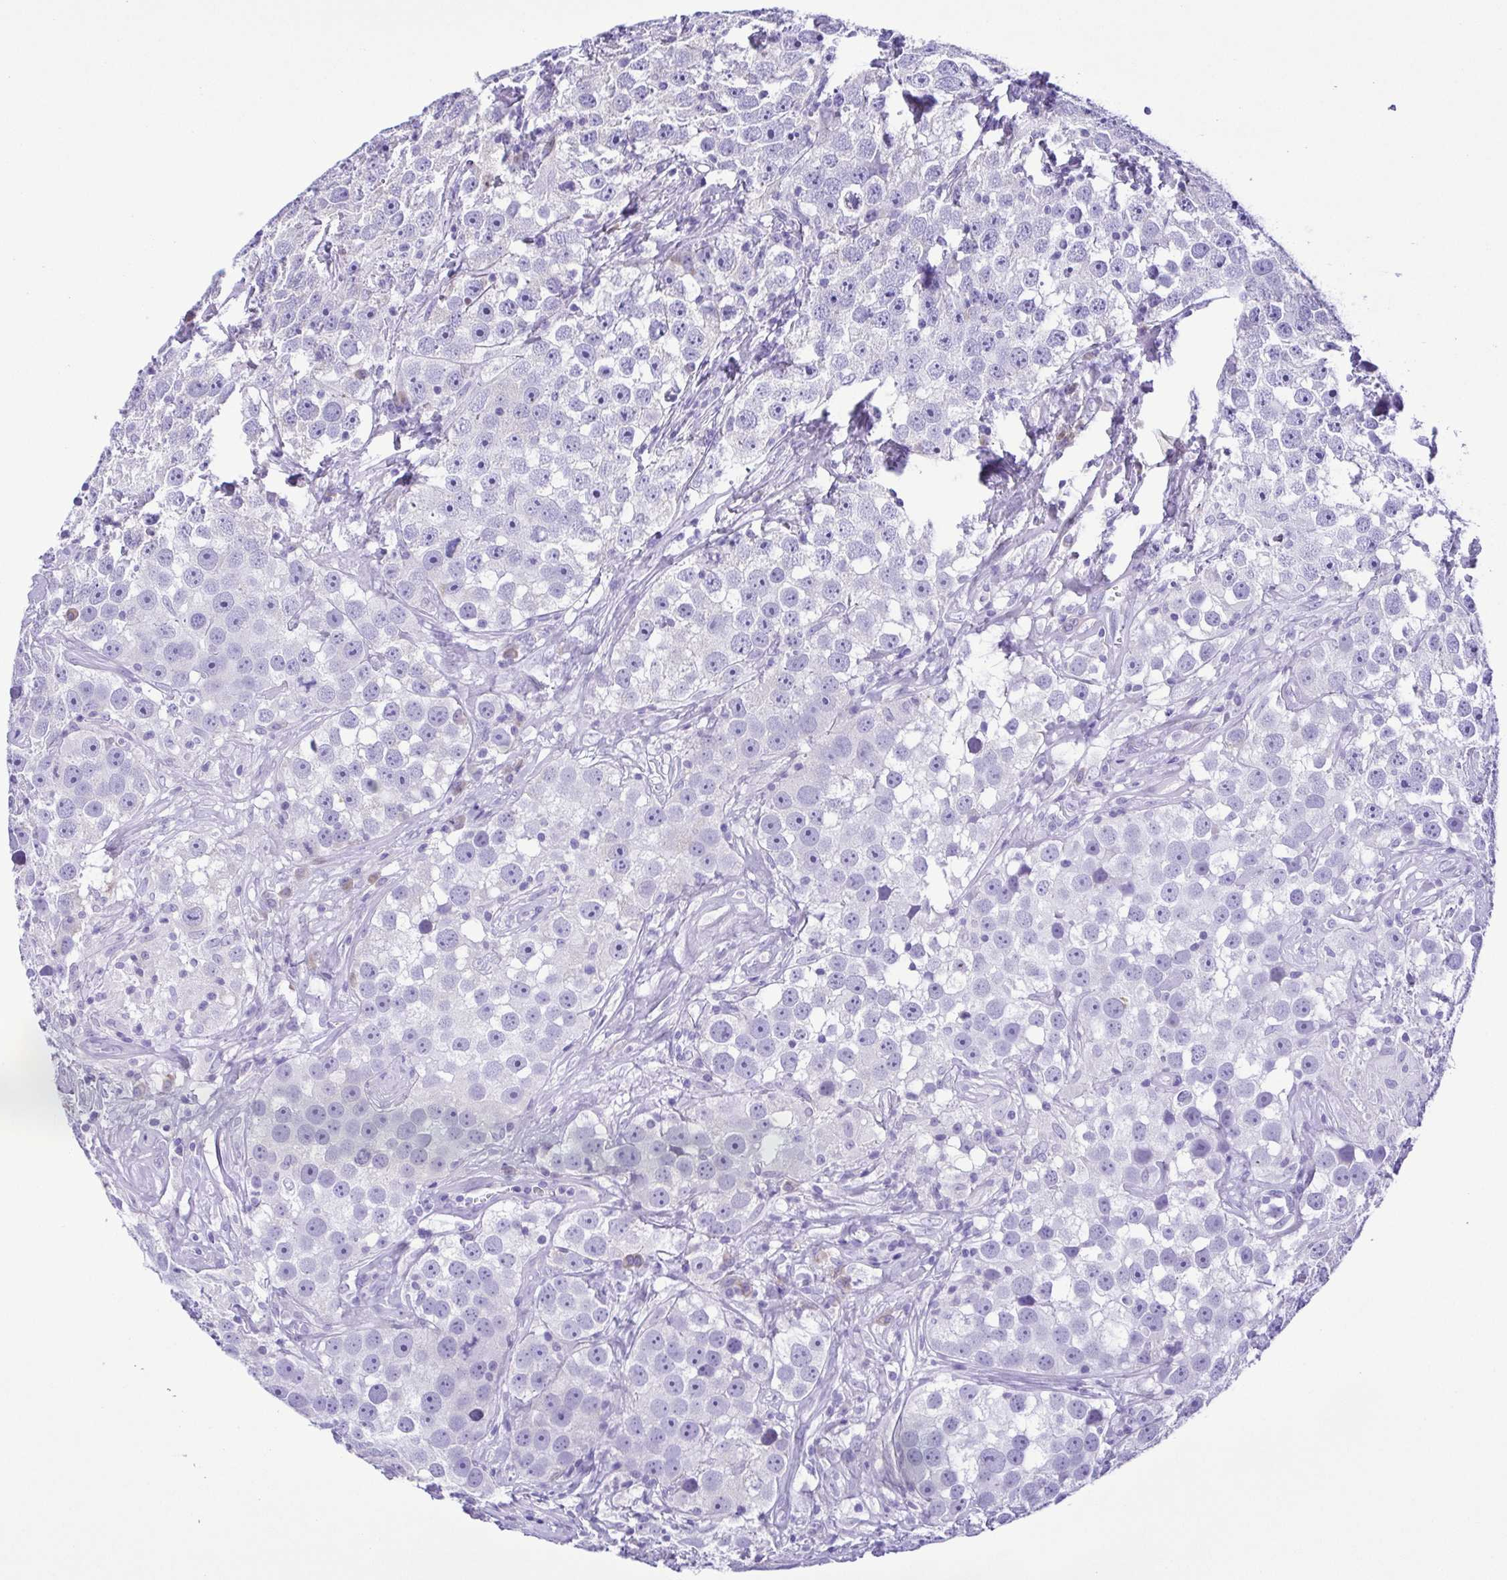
{"staining": {"intensity": "negative", "quantity": "none", "location": "none"}, "tissue": "testis cancer", "cell_type": "Tumor cells", "image_type": "cancer", "snomed": [{"axis": "morphology", "description": "Seminoma, NOS"}, {"axis": "topography", "description": "Testis"}], "caption": "DAB immunohistochemical staining of testis cancer displays no significant positivity in tumor cells.", "gene": "PAK3", "patient": {"sex": "male", "age": 49}}